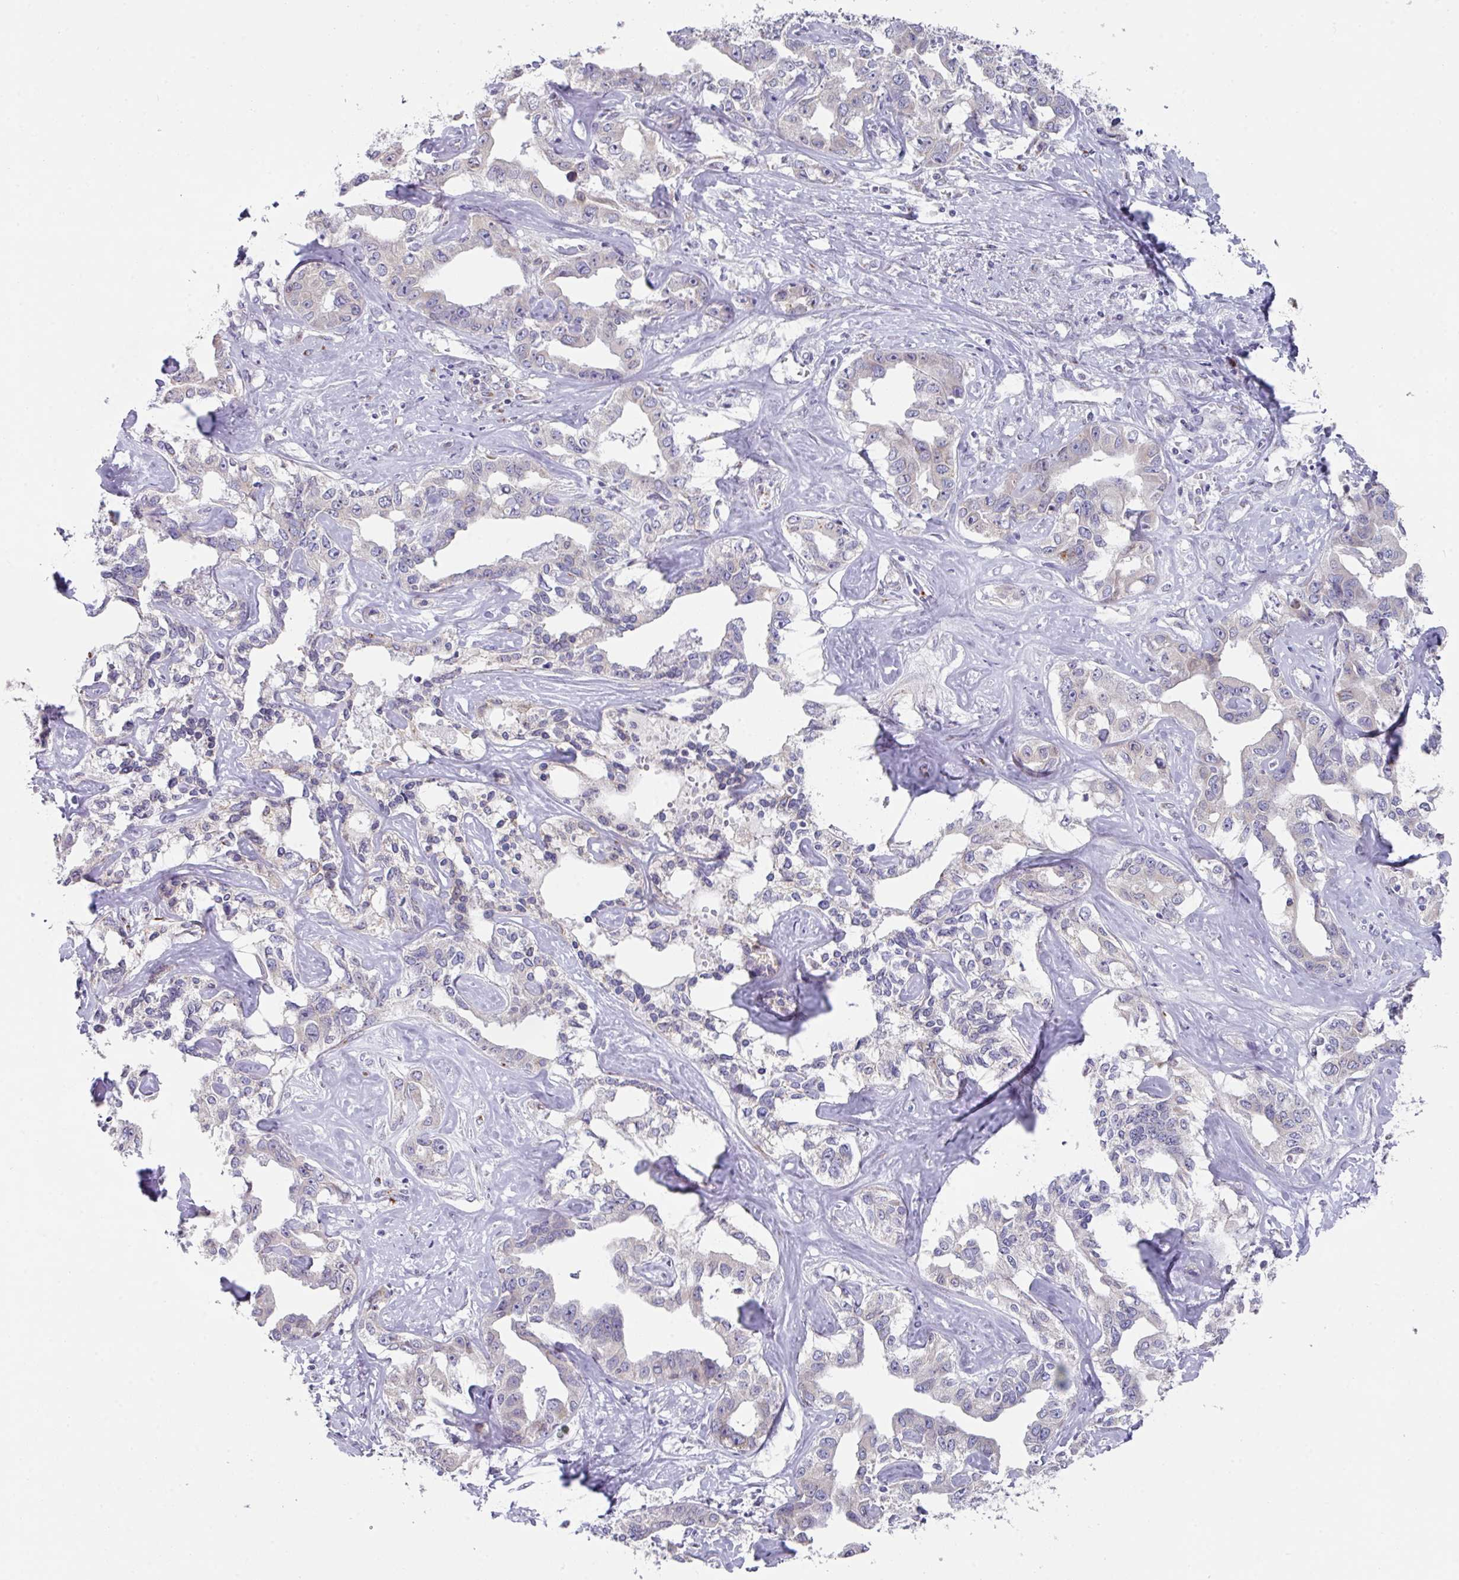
{"staining": {"intensity": "negative", "quantity": "none", "location": "none"}, "tissue": "liver cancer", "cell_type": "Tumor cells", "image_type": "cancer", "snomed": [{"axis": "morphology", "description": "Cholangiocarcinoma"}, {"axis": "topography", "description": "Liver"}], "caption": "This is an immunohistochemistry (IHC) photomicrograph of human liver cancer (cholangiocarcinoma). There is no expression in tumor cells.", "gene": "VKORC1L1", "patient": {"sex": "male", "age": 59}}